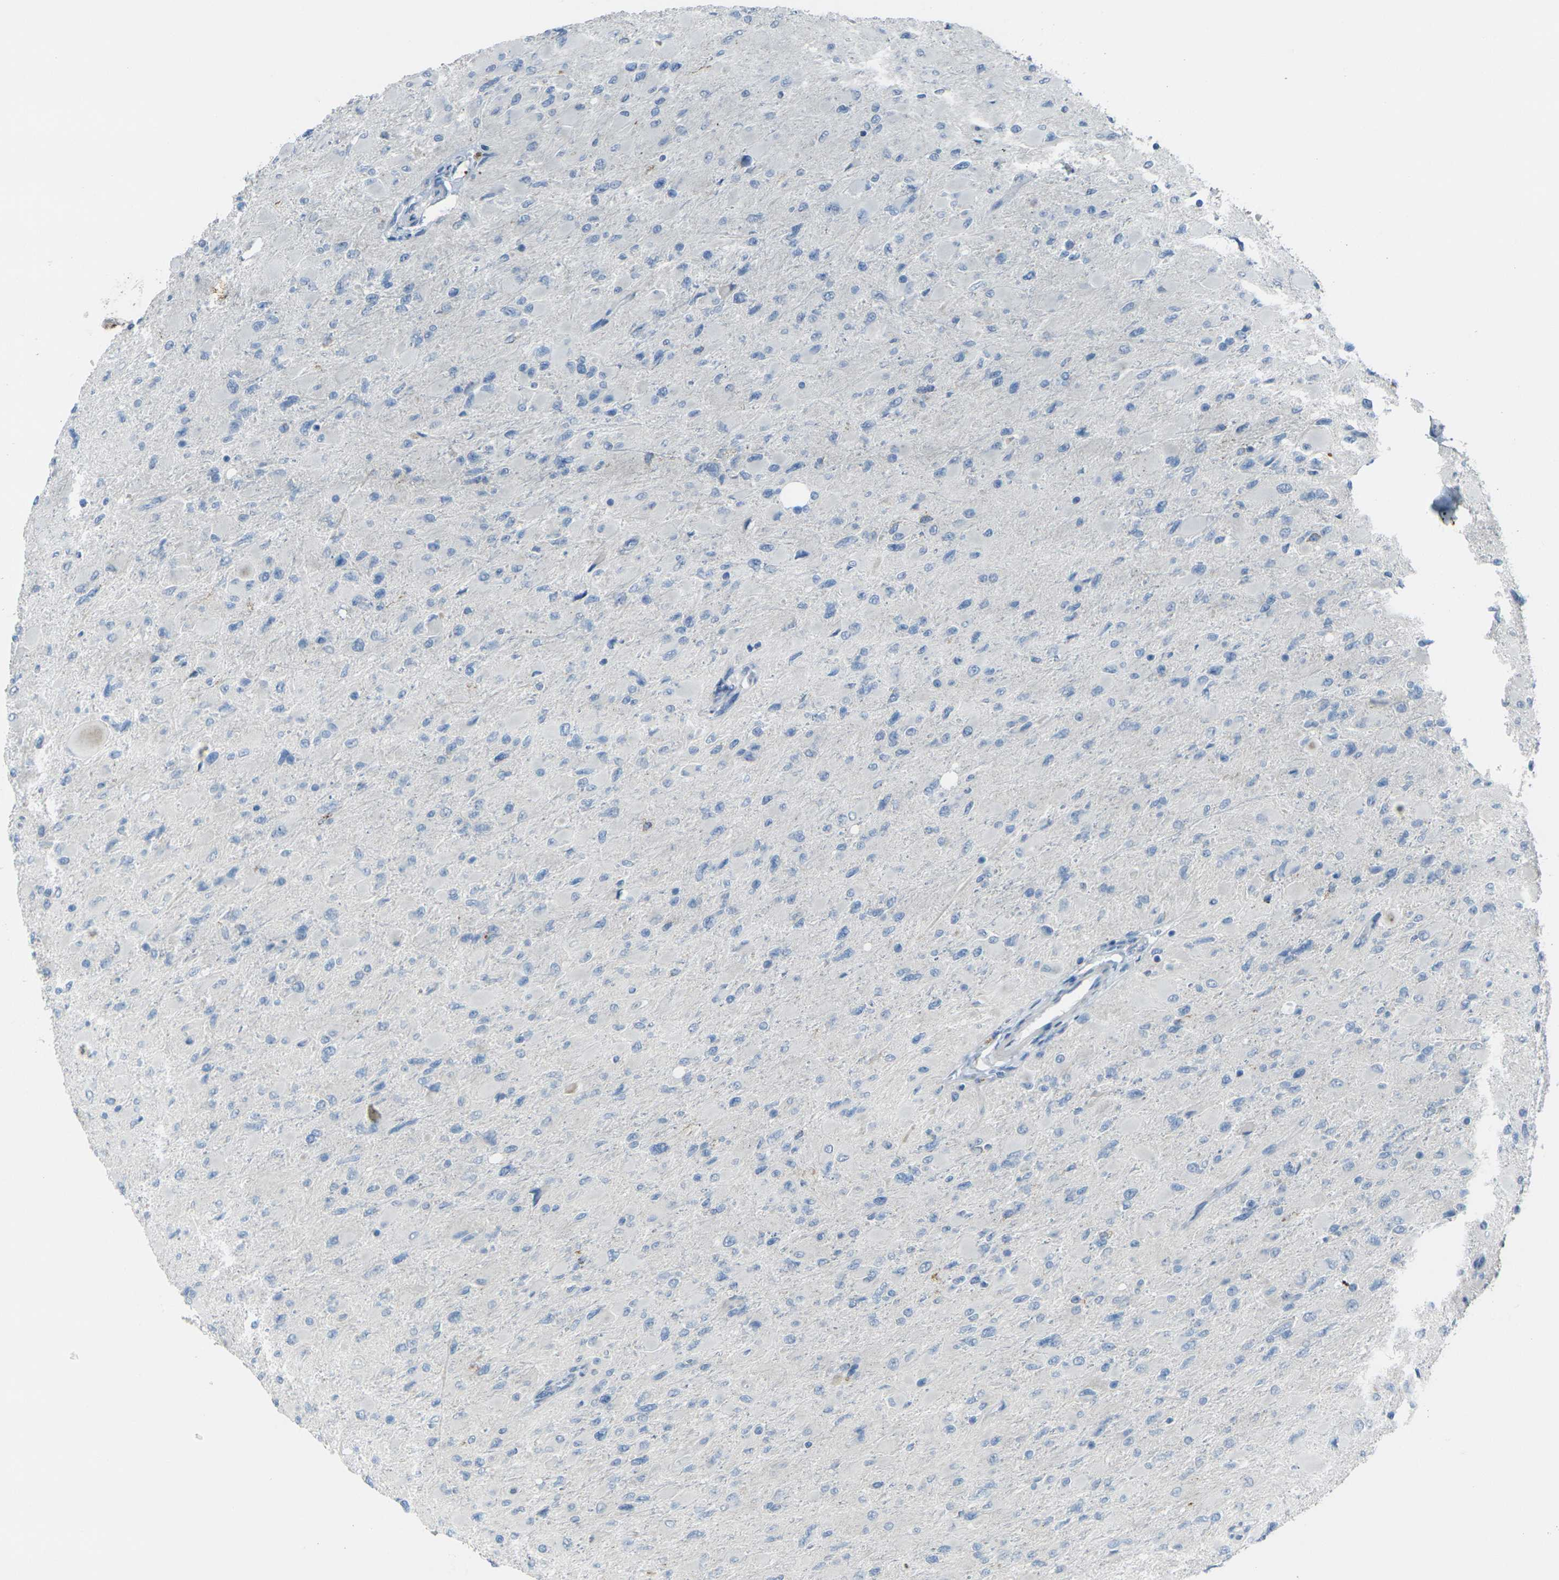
{"staining": {"intensity": "negative", "quantity": "none", "location": "none"}, "tissue": "glioma", "cell_type": "Tumor cells", "image_type": "cancer", "snomed": [{"axis": "morphology", "description": "Glioma, malignant, High grade"}, {"axis": "topography", "description": "Cerebral cortex"}], "caption": "Immunohistochemistry image of neoplastic tissue: human glioma stained with DAB (3,3'-diaminobenzidine) exhibits no significant protein positivity in tumor cells.", "gene": "ANKRD46", "patient": {"sex": "female", "age": 36}}